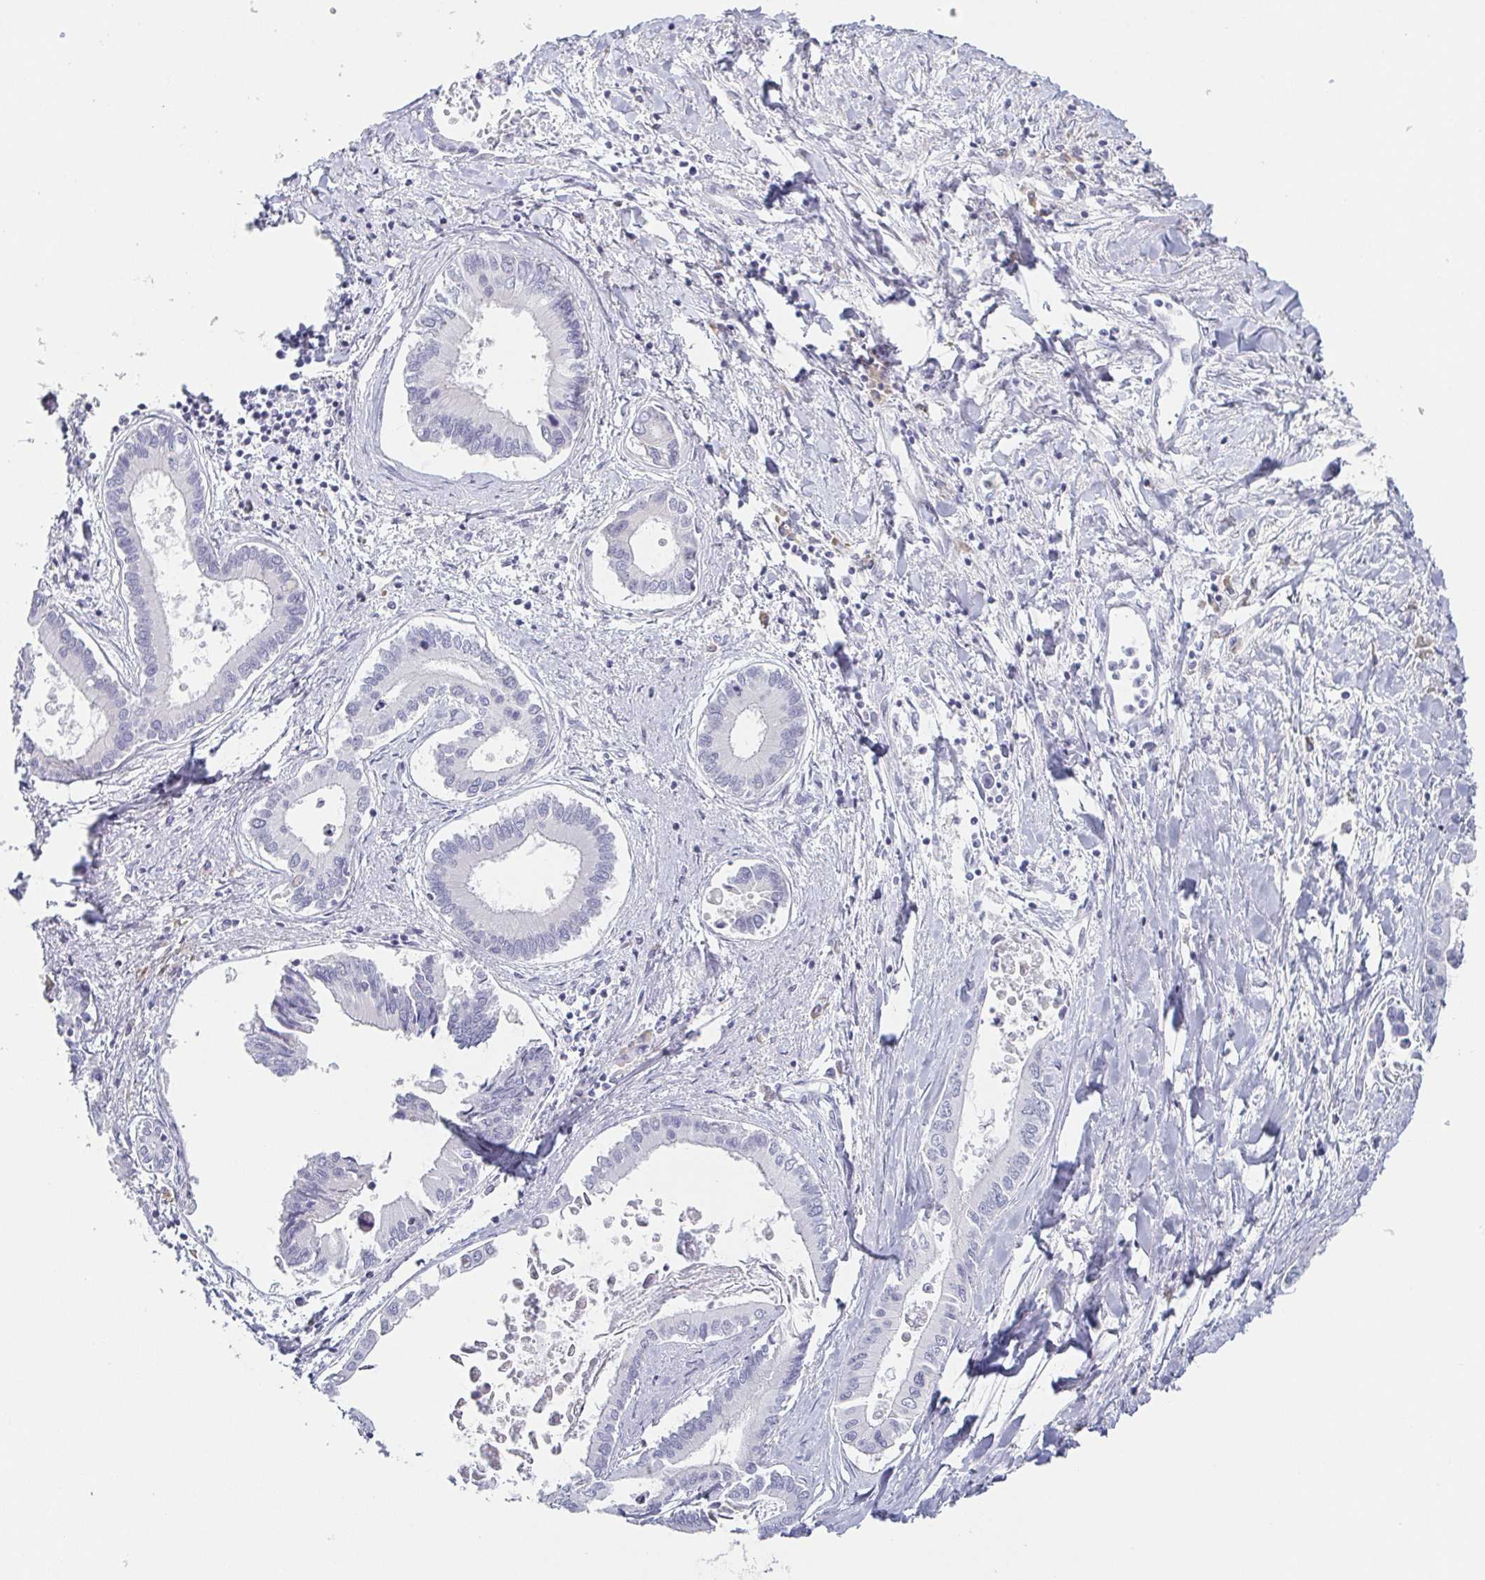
{"staining": {"intensity": "negative", "quantity": "none", "location": "none"}, "tissue": "liver cancer", "cell_type": "Tumor cells", "image_type": "cancer", "snomed": [{"axis": "morphology", "description": "Cholangiocarcinoma"}, {"axis": "topography", "description": "Liver"}], "caption": "DAB immunohistochemical staining of liver cancer (cholangiocarcinoma) exhibits no significant positivity in tumor cells.", "gene": "PRR27", "patient": {"sex": "male", "age": 66}}